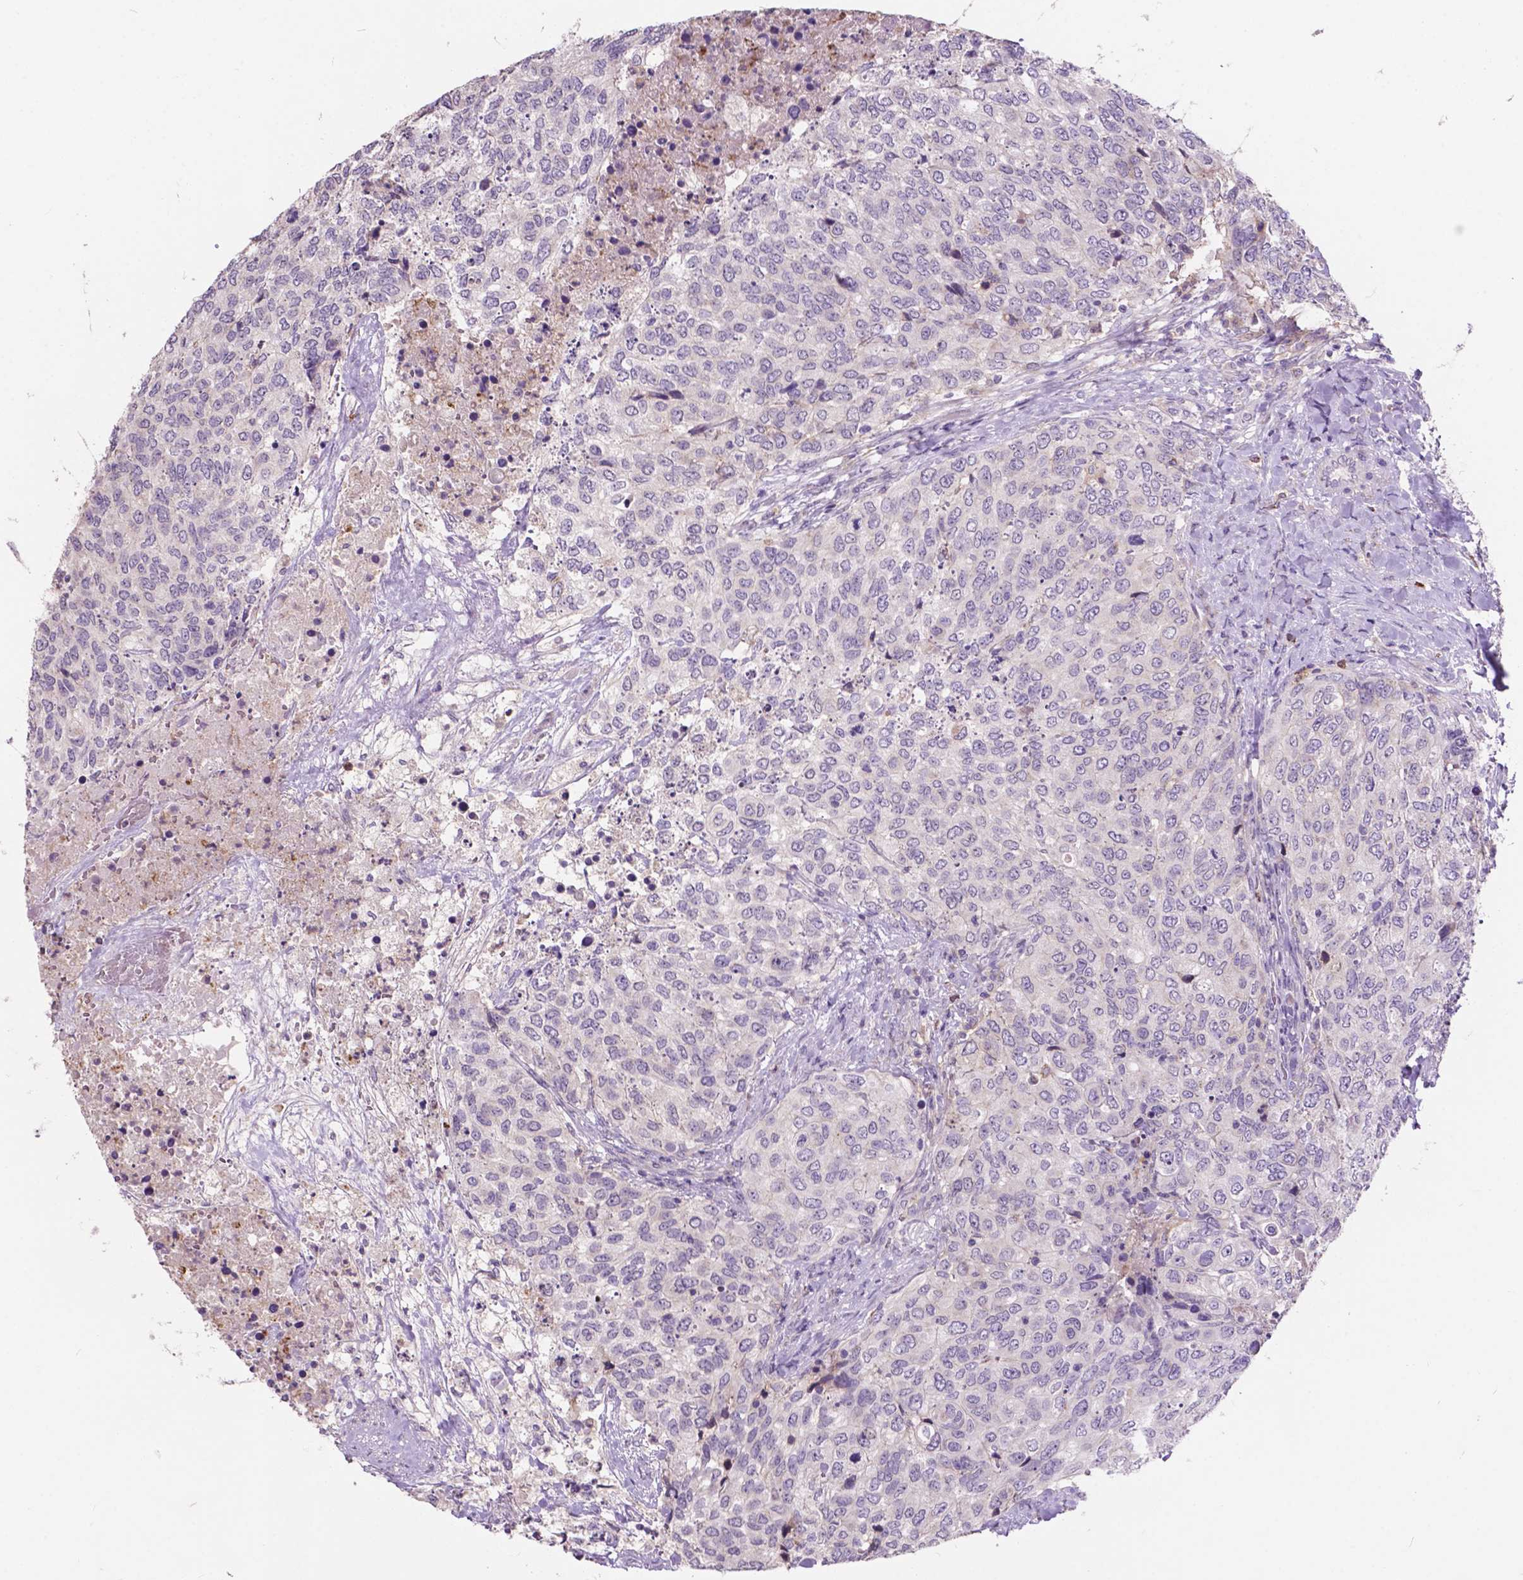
{"staining": {"intensity": "negative", "quantity": "none", "location": "none"}, "tissue": "urothelial cancer", "cell_type": "Tumor cells", "image_type": "cancer", "snomed": [{"axis": "morphology", "description": "Urothelial carcinoma, High grade"}, {"axis": "topography", "description": "Urinary bladder"}], "caption": "IHC histopathology image of urothelial carcinoma (high-grade) stained for a protein (brown), which shows no expression in tumor cells.", "gene": "PLSCR1", "patient": {"sex": "female", "age": 78}}